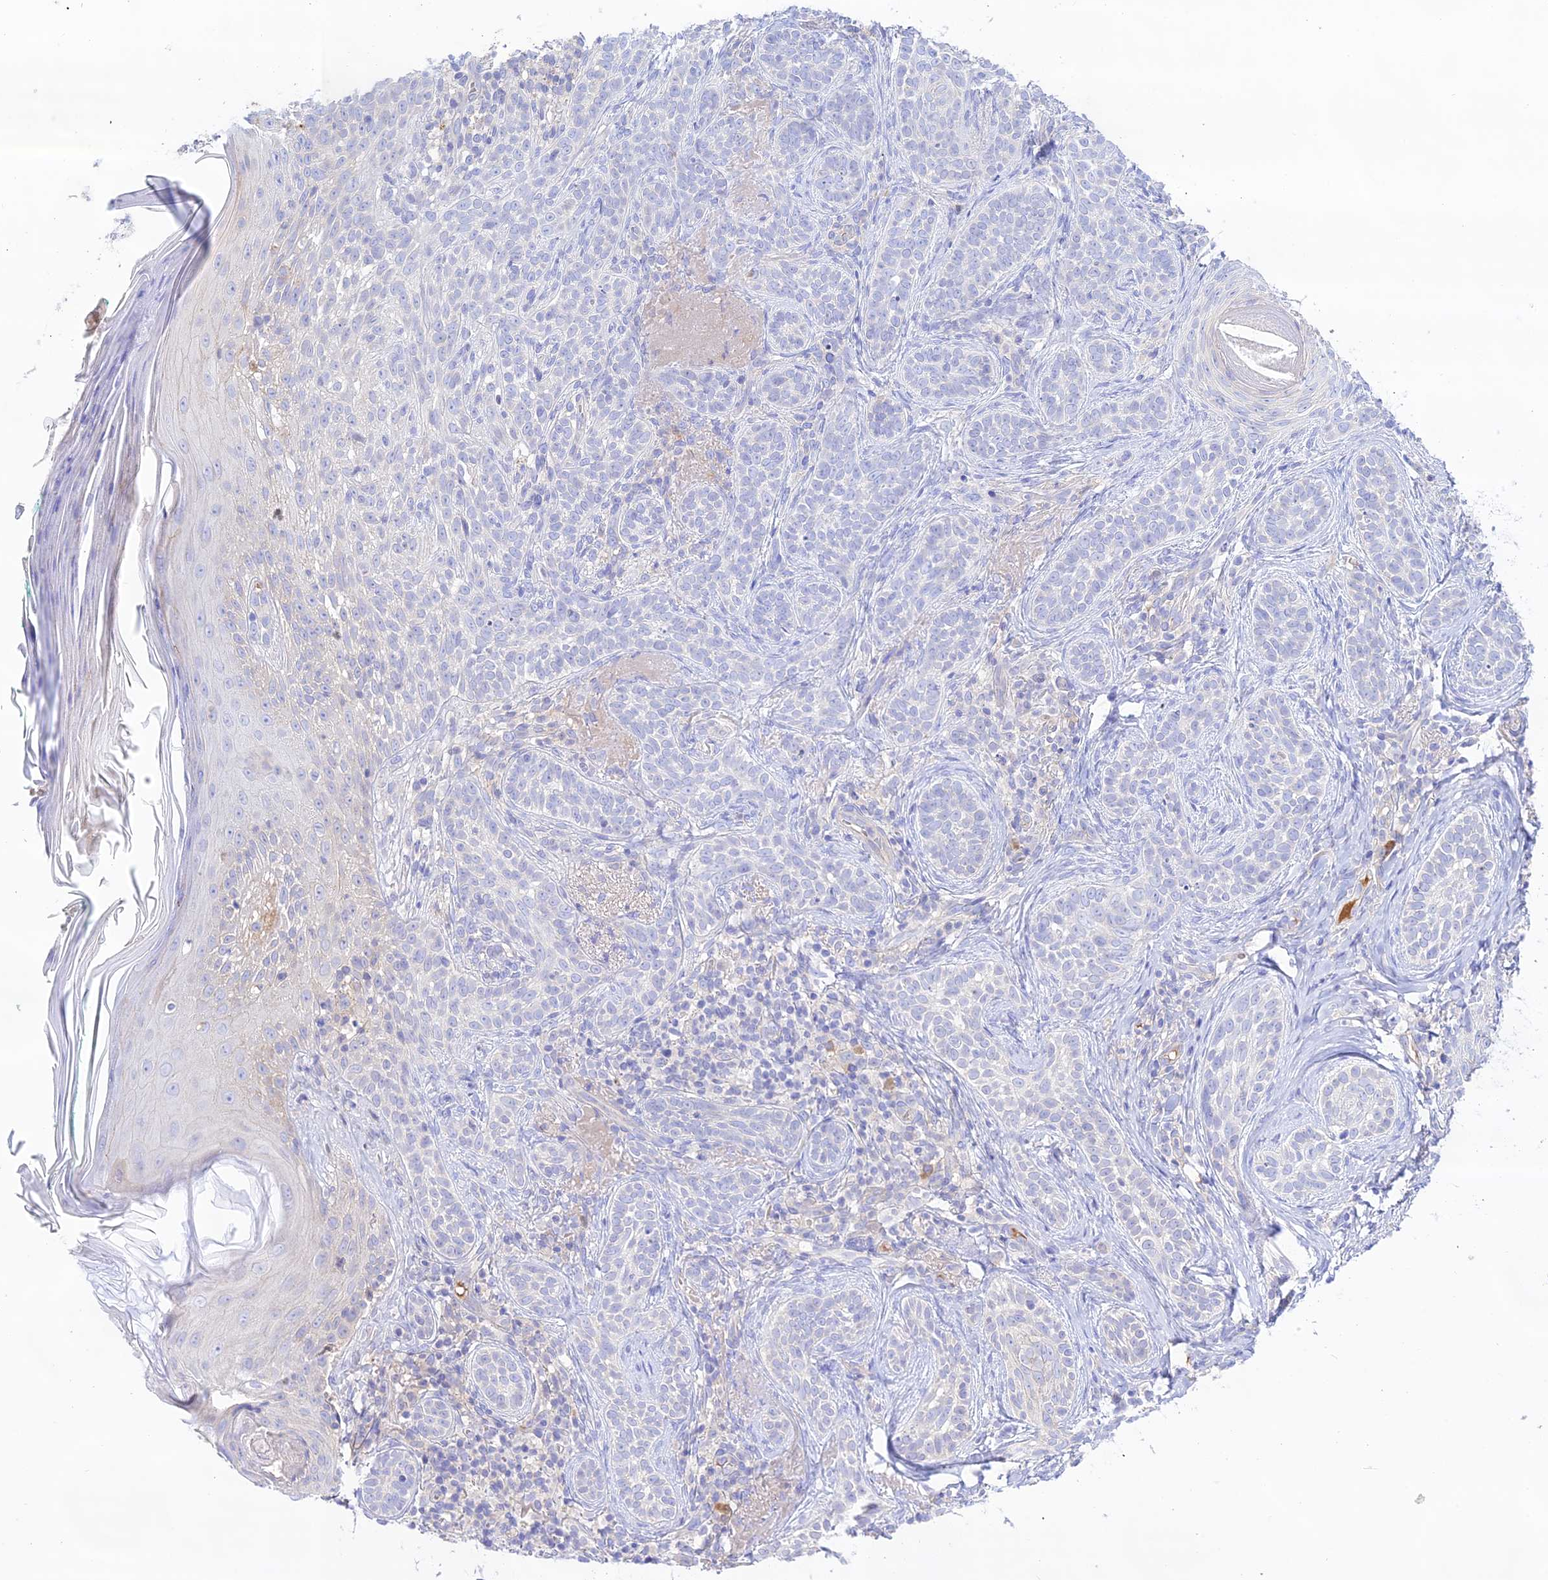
{"staining": {"intensity": "negative", "quantity": "none", "location": "none"}, "tissue": "skin cancer", "cell_type": "Tumor cells", "image_type": "cancer", "snomed": [{"axis": "morphology", "description": "Basal cell carcinoma"}, {"axis": "topography", "description": "Skin"}], "caption": "This is a histopathology image of immunohistochemistry (IHC) staining of basal cell carcinoma (skin), which shows no staining in tumor cells. (IHC, brightfield microscopy, high magnification).", "gene": "NLRP9", "patient": {"sex": "male", "age": 71}}